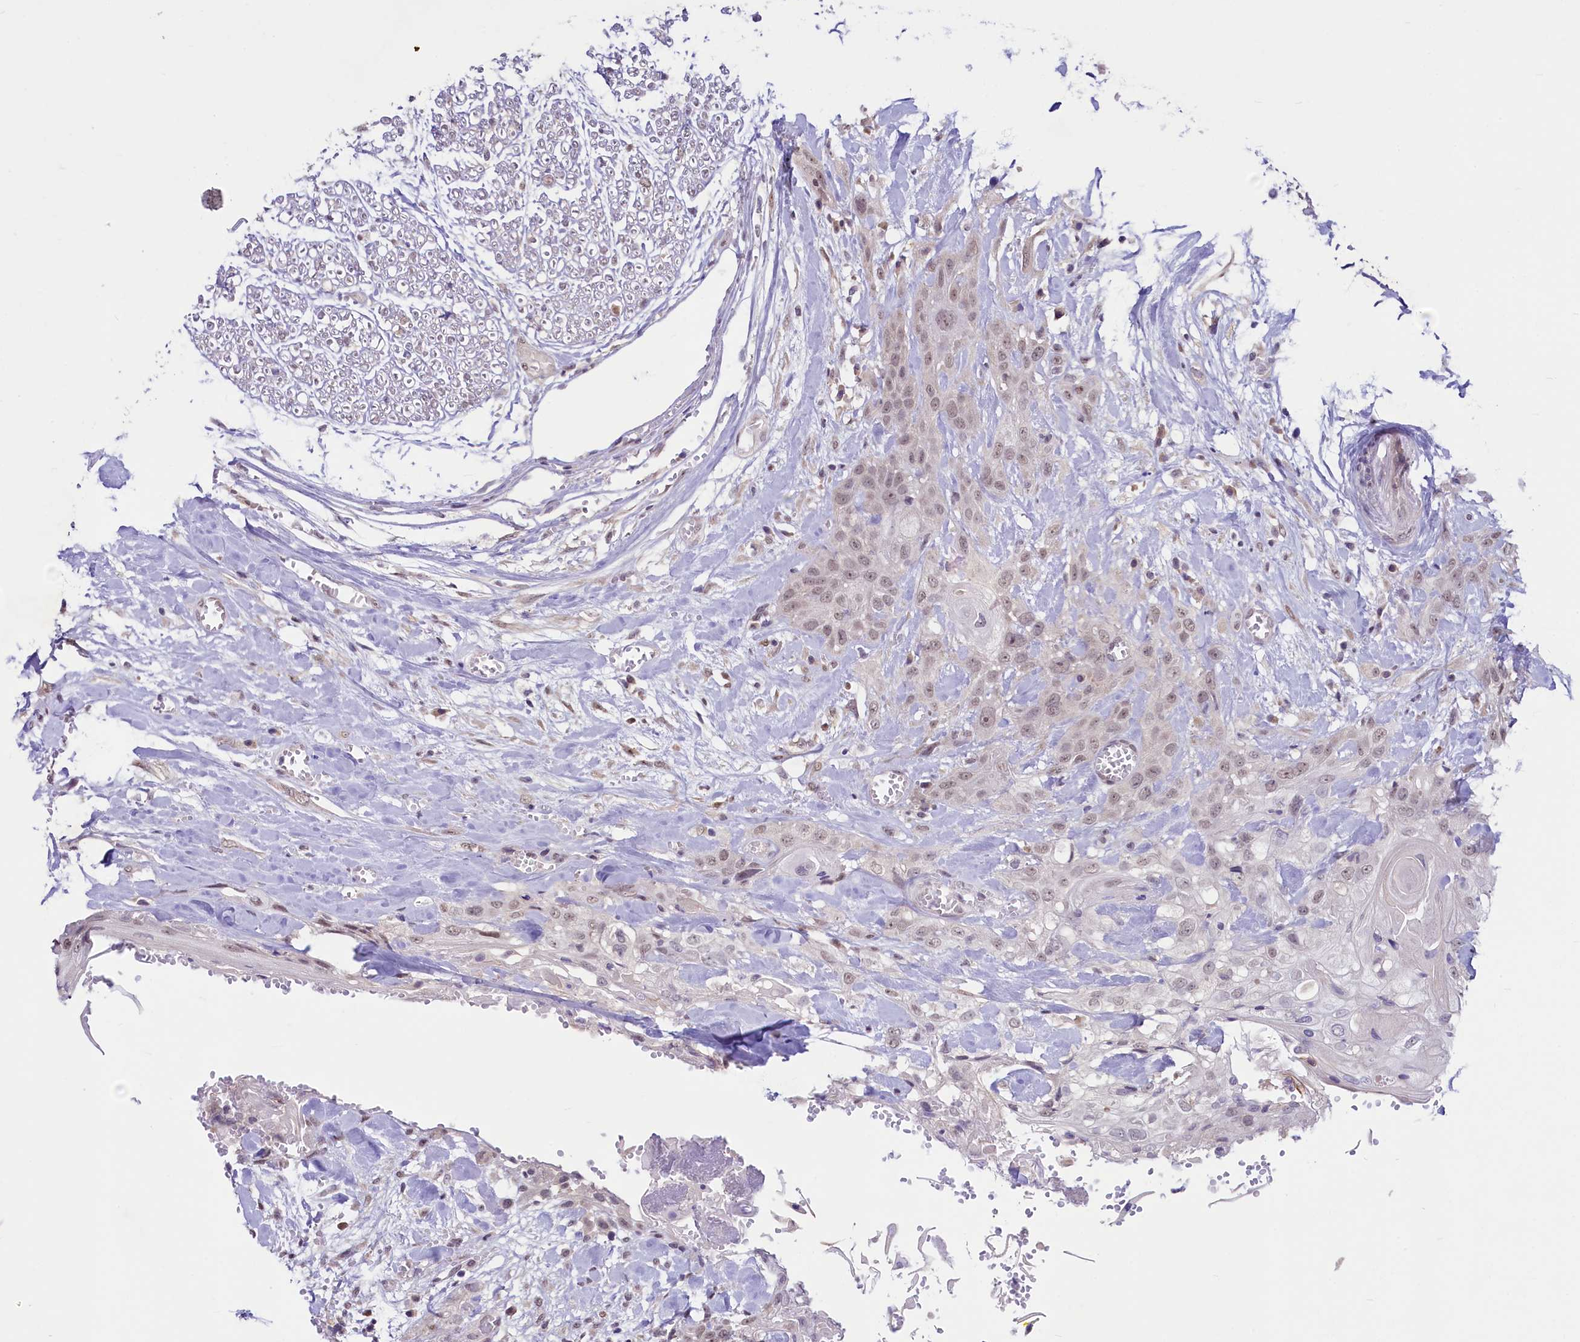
{"staining": {"intensity": "weak", "quantity": ">75%", "location": "nuclear"}, "tissue": "head and neck cancer", "cell_type": "Tumor cells", "image_type": "cancer", "snomed": [{"axis": "morphology", "description": "Squamous cell carcinoma, NOS"}, {"axis": "topography", "description": "Head-Neck"}], "caption": "A brown stain shows weak nuclear expression of a protein in human squamous cell carcinoma (head and neck) tumor cells. (DAB (3,3'-diaminobenzidine) = brown stain, brightfield microscopy at high magnification).", "gene": "ANKS3", "patient": {"sex": "female", "age": 43}}